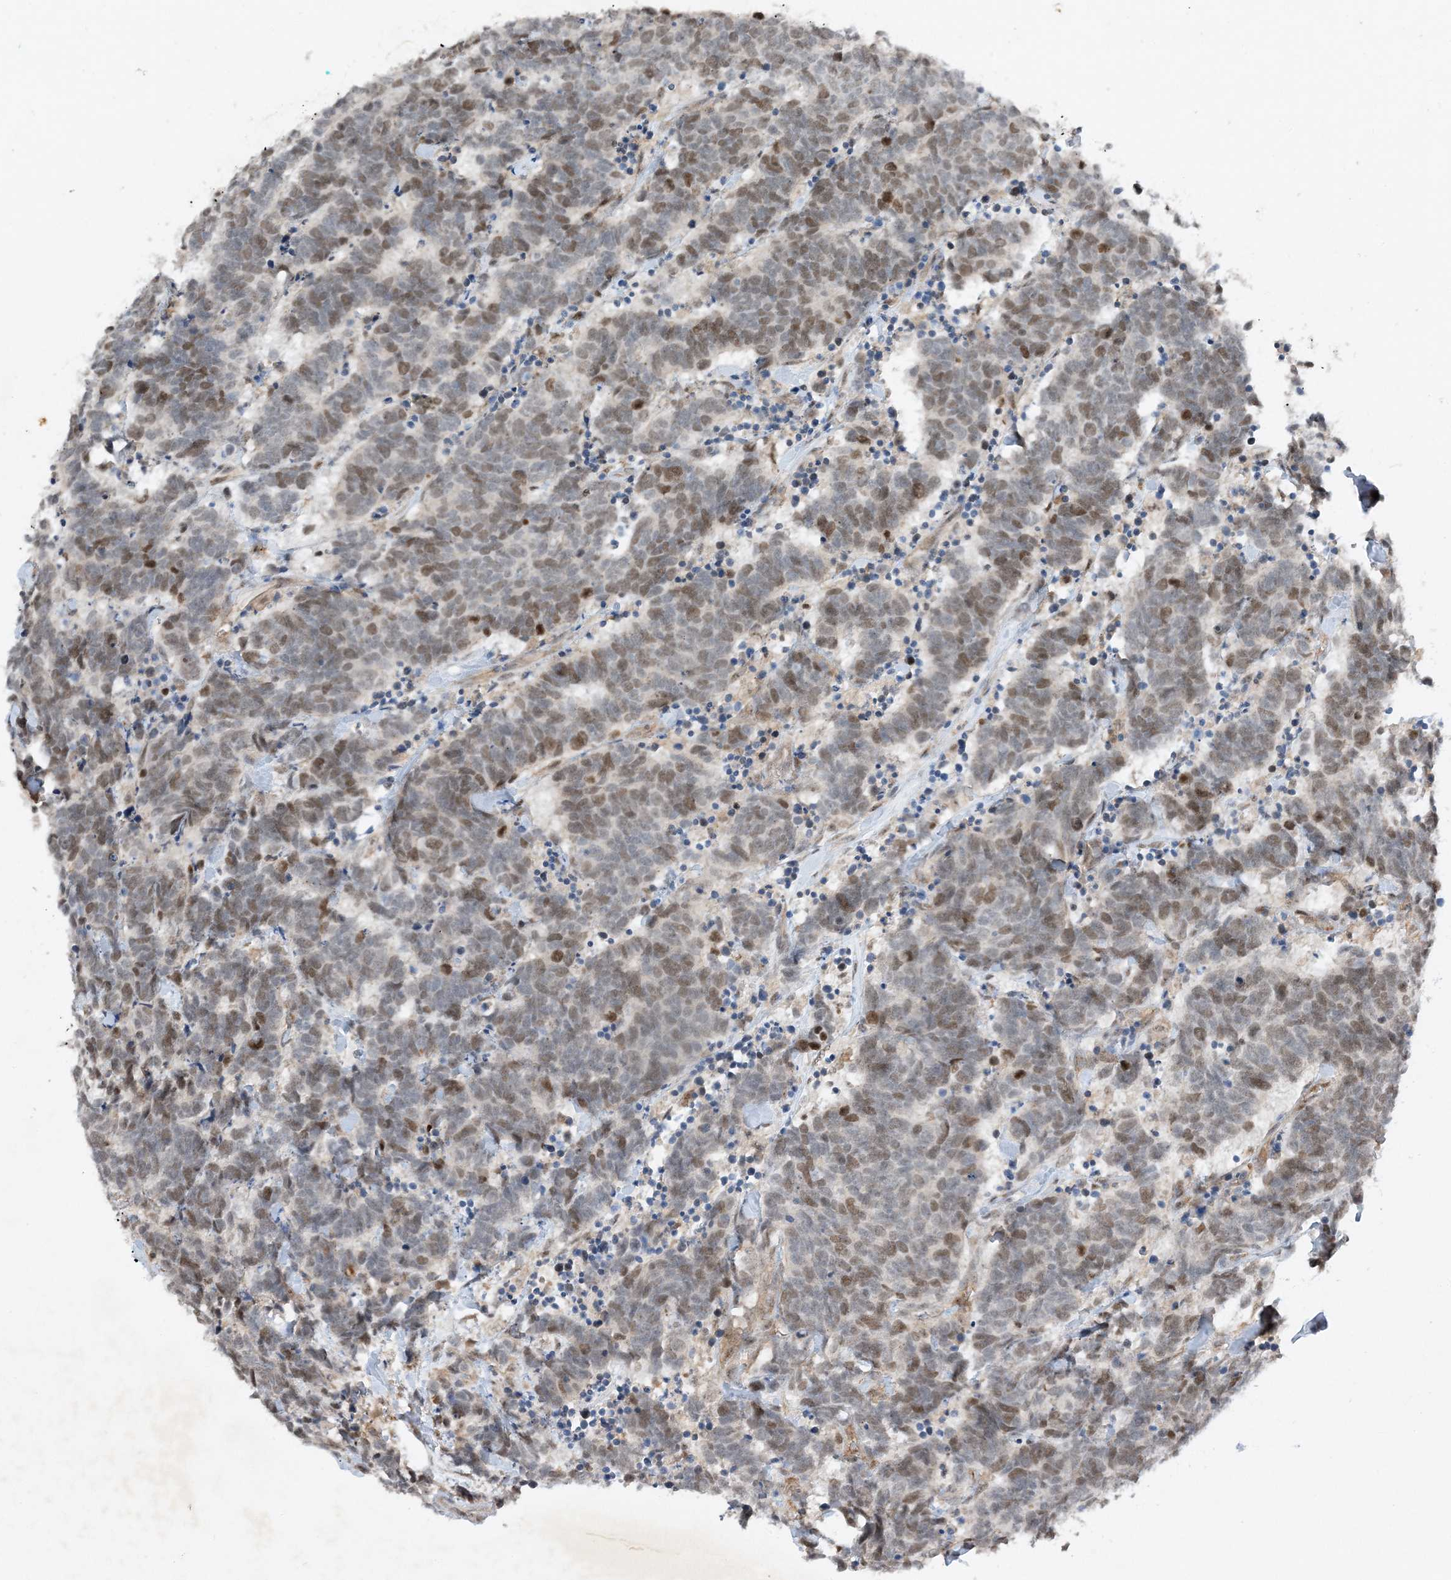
{"staining": {"intensity": "moderate", "quantity": "<25%", "location": "nuclear"}, "tissue": "carcinoid", "cell_type": "Tumor cells", "image_type": "cancer", "snomed": [{"axis": "morphology", "description": "Carcinoma, NOS"}, {"axis": "morphology", "description": "Carcinoid, malignant, NOS"}, {"axis": "topography", "description": "Urinary bladder"}], "caption": "The photomicrograph shows immunohistochemical staining of carcinoid. There is moderate nuclear expression is appreciated in about <25% of tumor cells.", "gene": "MAST3", "patient": {"sex": "male", "age": 57}}